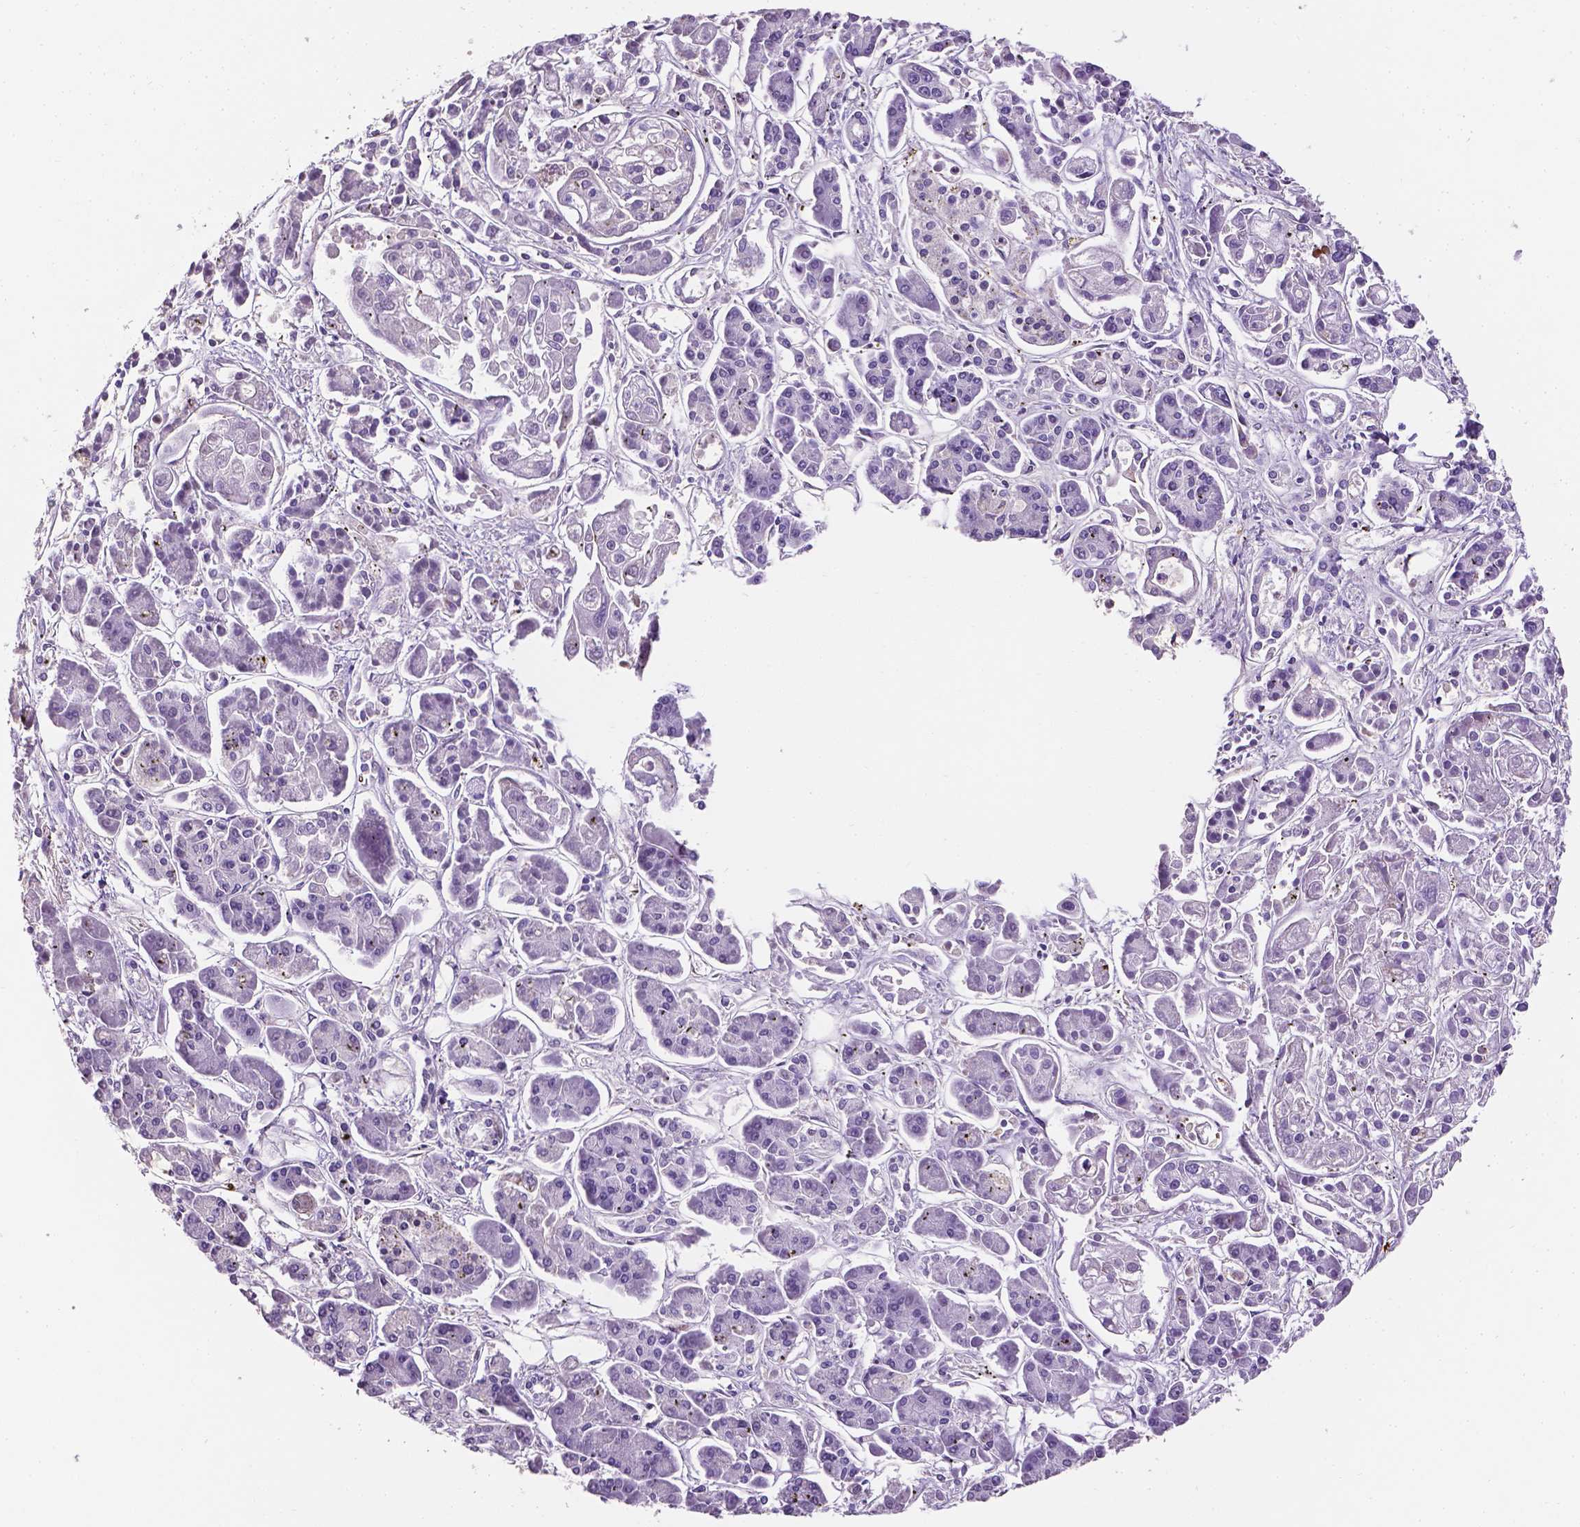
{"staining": {"intensity": "negative", "quantity": "none", "location": "none"}, "tissue": "pancreatic cancer", "cell_type": "Tumor cells", "image_type": "cancer", "snomed": [{"axis": "morphology", "description": "Adenocarcinoma, NOS"}, {"axis": "topography", "description": "Pancreas"}], "caption": "Tumor cells are negative for protein expression in human pancreatic adenocarcinoma.", "gene": "APOE", "patient": {"sex": "male", "age": 85}}